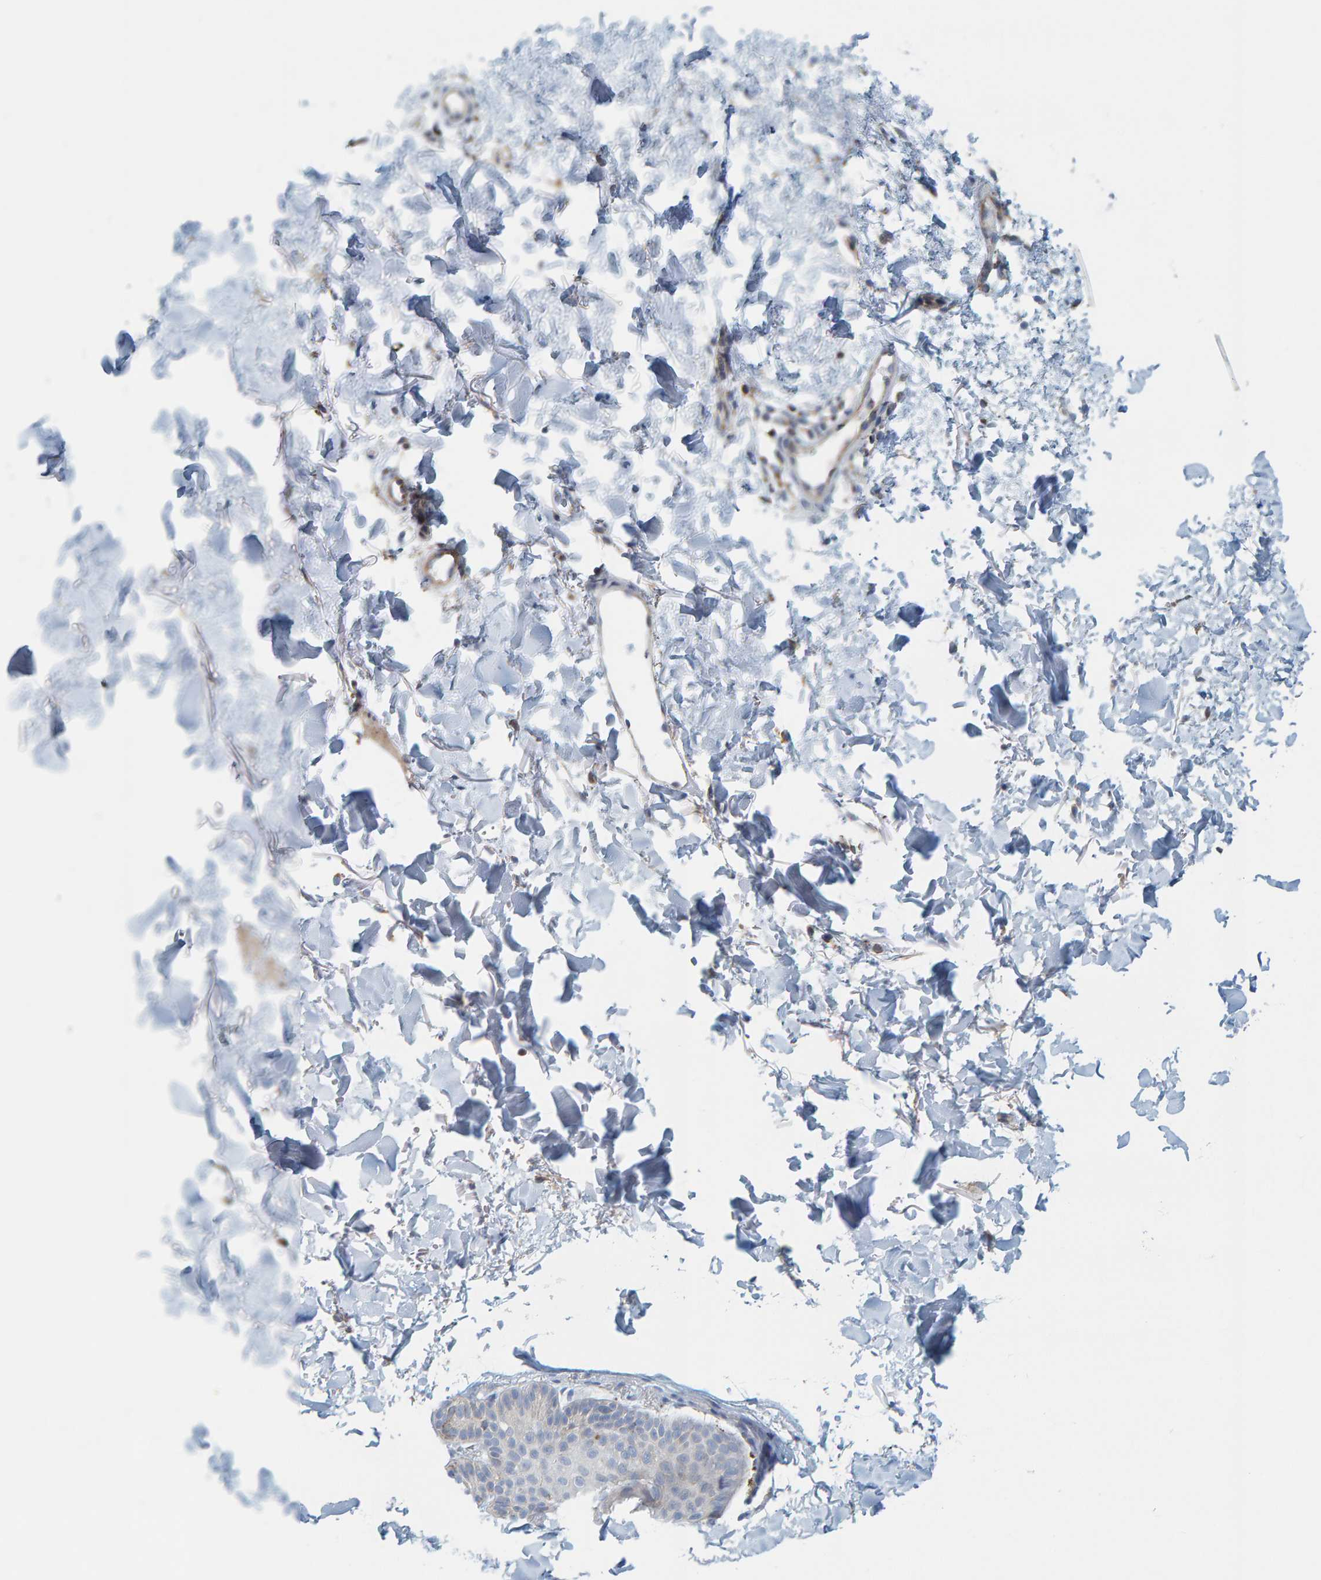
{"staining": {"intensity": "weak", "quantity": ">75%", "location": "cytoplasmic/membranous"}, "tissue": "skin", "cell_type": "Fibroblasts", "image_type": "normal", "snomed": [{"axis": "morphology", "description": "Normal tissue, NOS"}, {"axis": "morphology", "description": "Malignant melanoma, NOS"}, {"axis": "topography", "description": "Skin"}], "caption": "A low amount of weak cytoplasmic/membranous staining is present in approximately >75% of fibroblasts in unremarkable skin. The protein is shown in brown color, while the nuclei are stained blue.", "gene": "B9D1", "patient": {"sex": "male", "age": 83}}